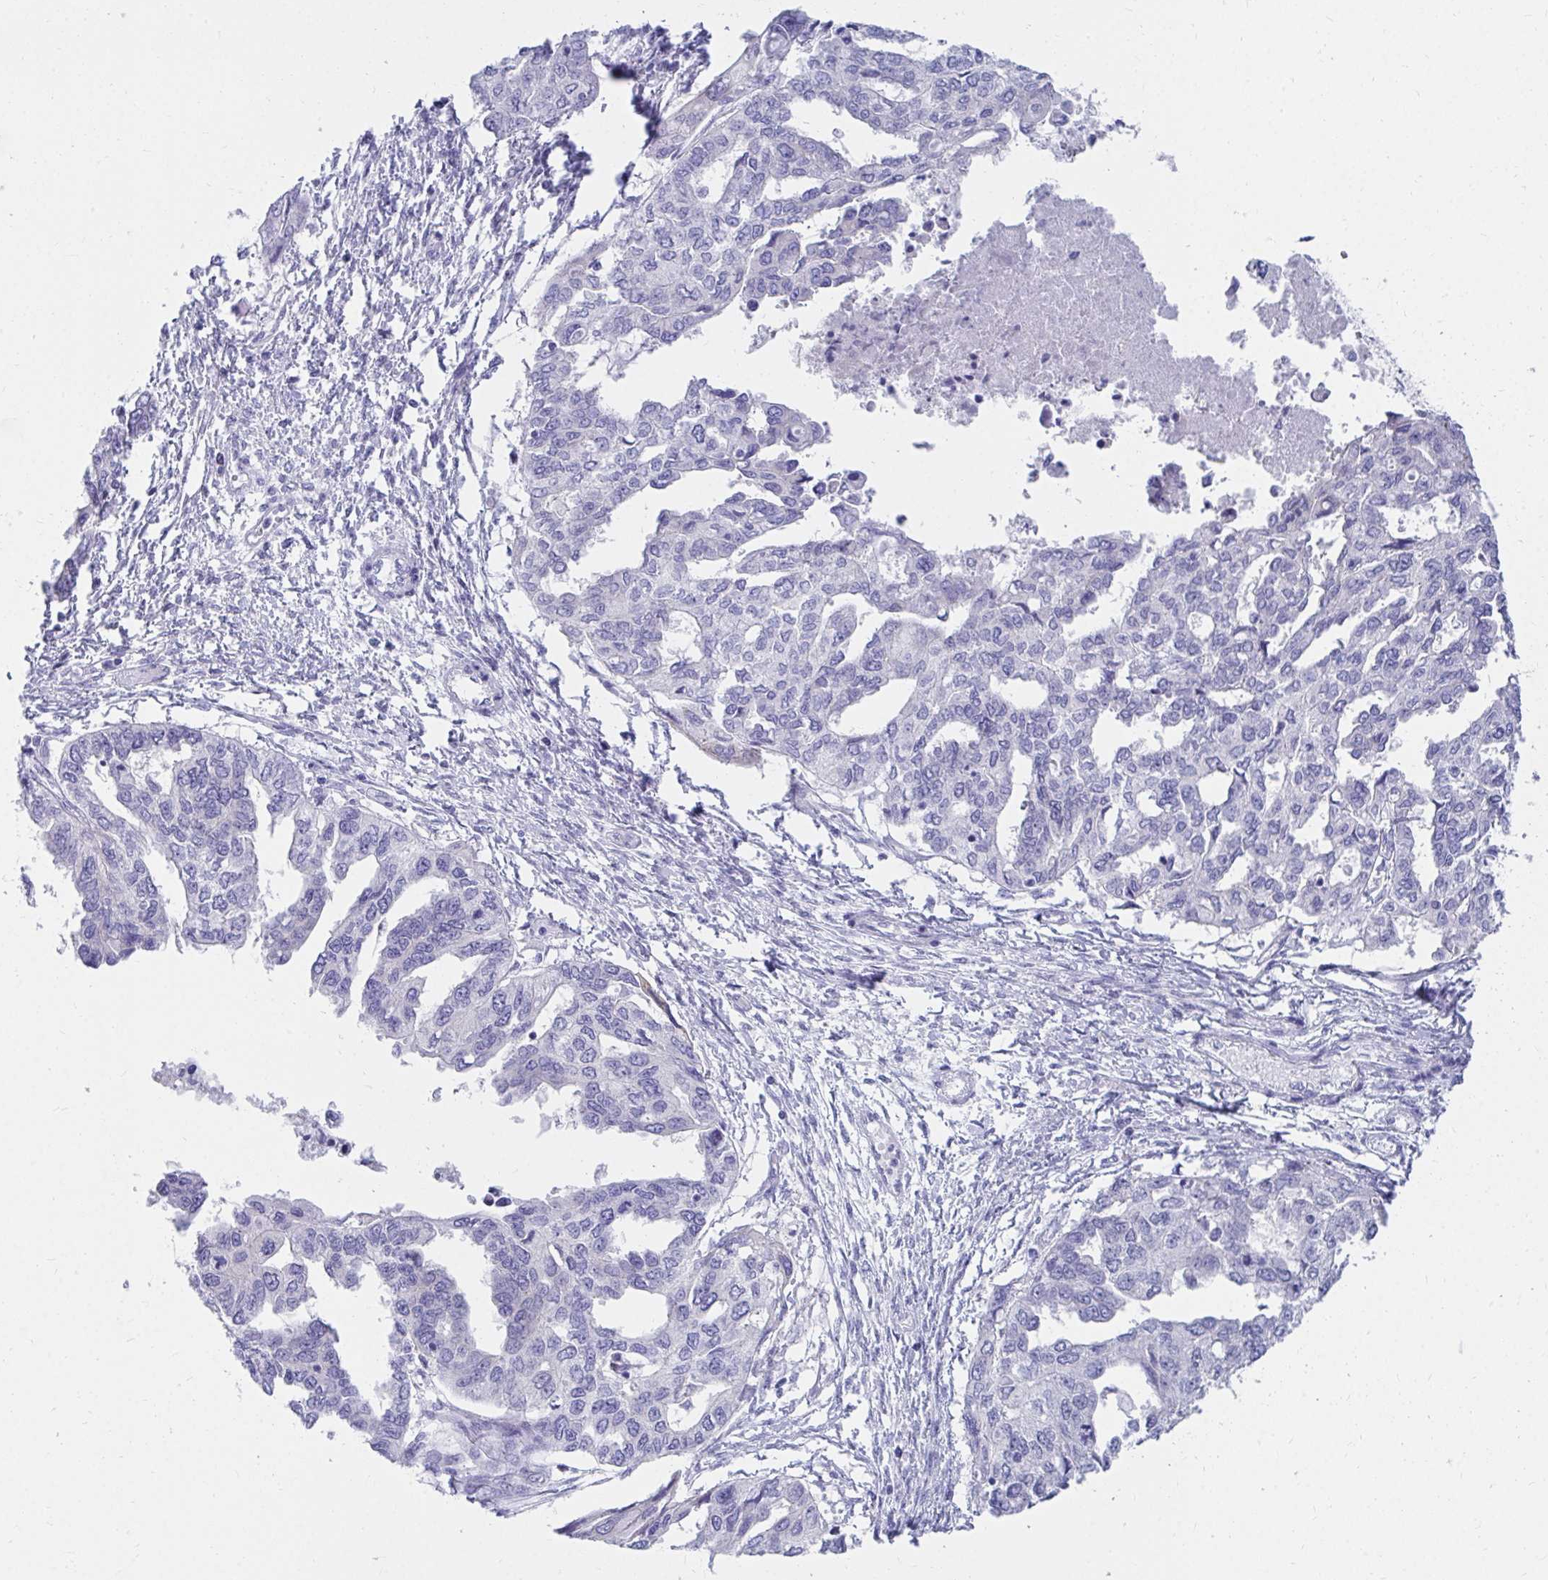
{"staining": {"intensity": "negative", "quantity": "none", "location": "none"}, "tissue": "ovarian cancer", "cell_type": "Tumor cells", "image_type": "cancer", "snomed": [{"axis": "morphology", "description": "Cystadenocarcinoma, serous, NOS"}, {"axis": "topography", "description": "Ovary"}], "caption": "Tumor cells show no significant protein positivity in ovarian cancer.", "gene": "C19orf81", "patient": {"sex": "female", "age": 53}}